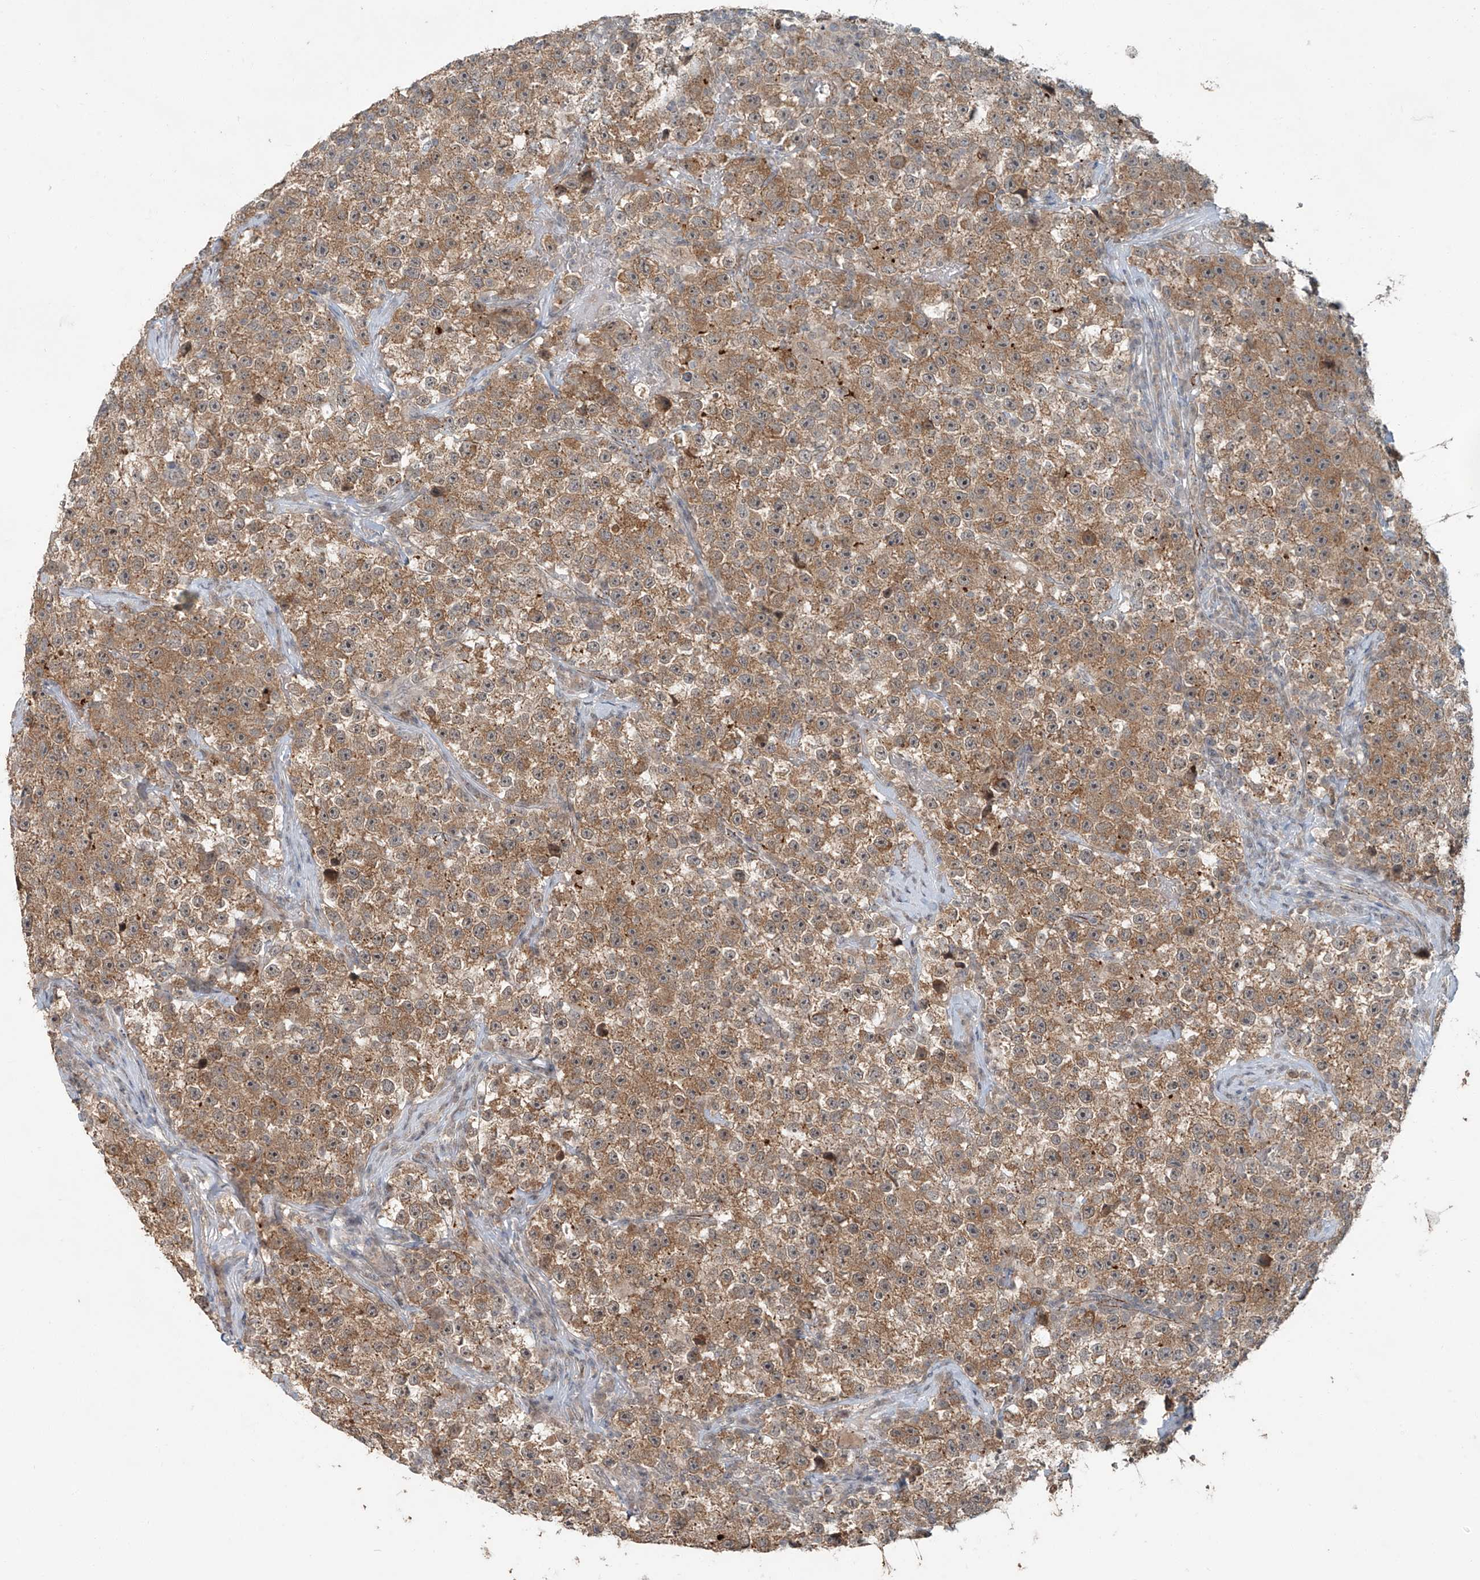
{"staining": {"intensity": "moderate", "quantity": ">75%", "location": "cytoplasmic/membranous"}, "tissue": "testis cancer", "cell_type": "Tumor cells", "image_type": "cancer", "snomed": [{"axis": "morphology", "description": "Seminoma, NOS"}, {"axis": "topography", "description": "Testis"}], "caption": "IHC image of neoplastic tissue: testis seminoma stained using immunohistochemistry (IHC) exhibits medium levels of moderate protein expression localized specifically in the cytoplasmic/membranous of tumor cells, appearing as a cytoplasmic/membranous brown color.", "gene": "ZNF16", "patient": {"sex": "male", "age": 22}}